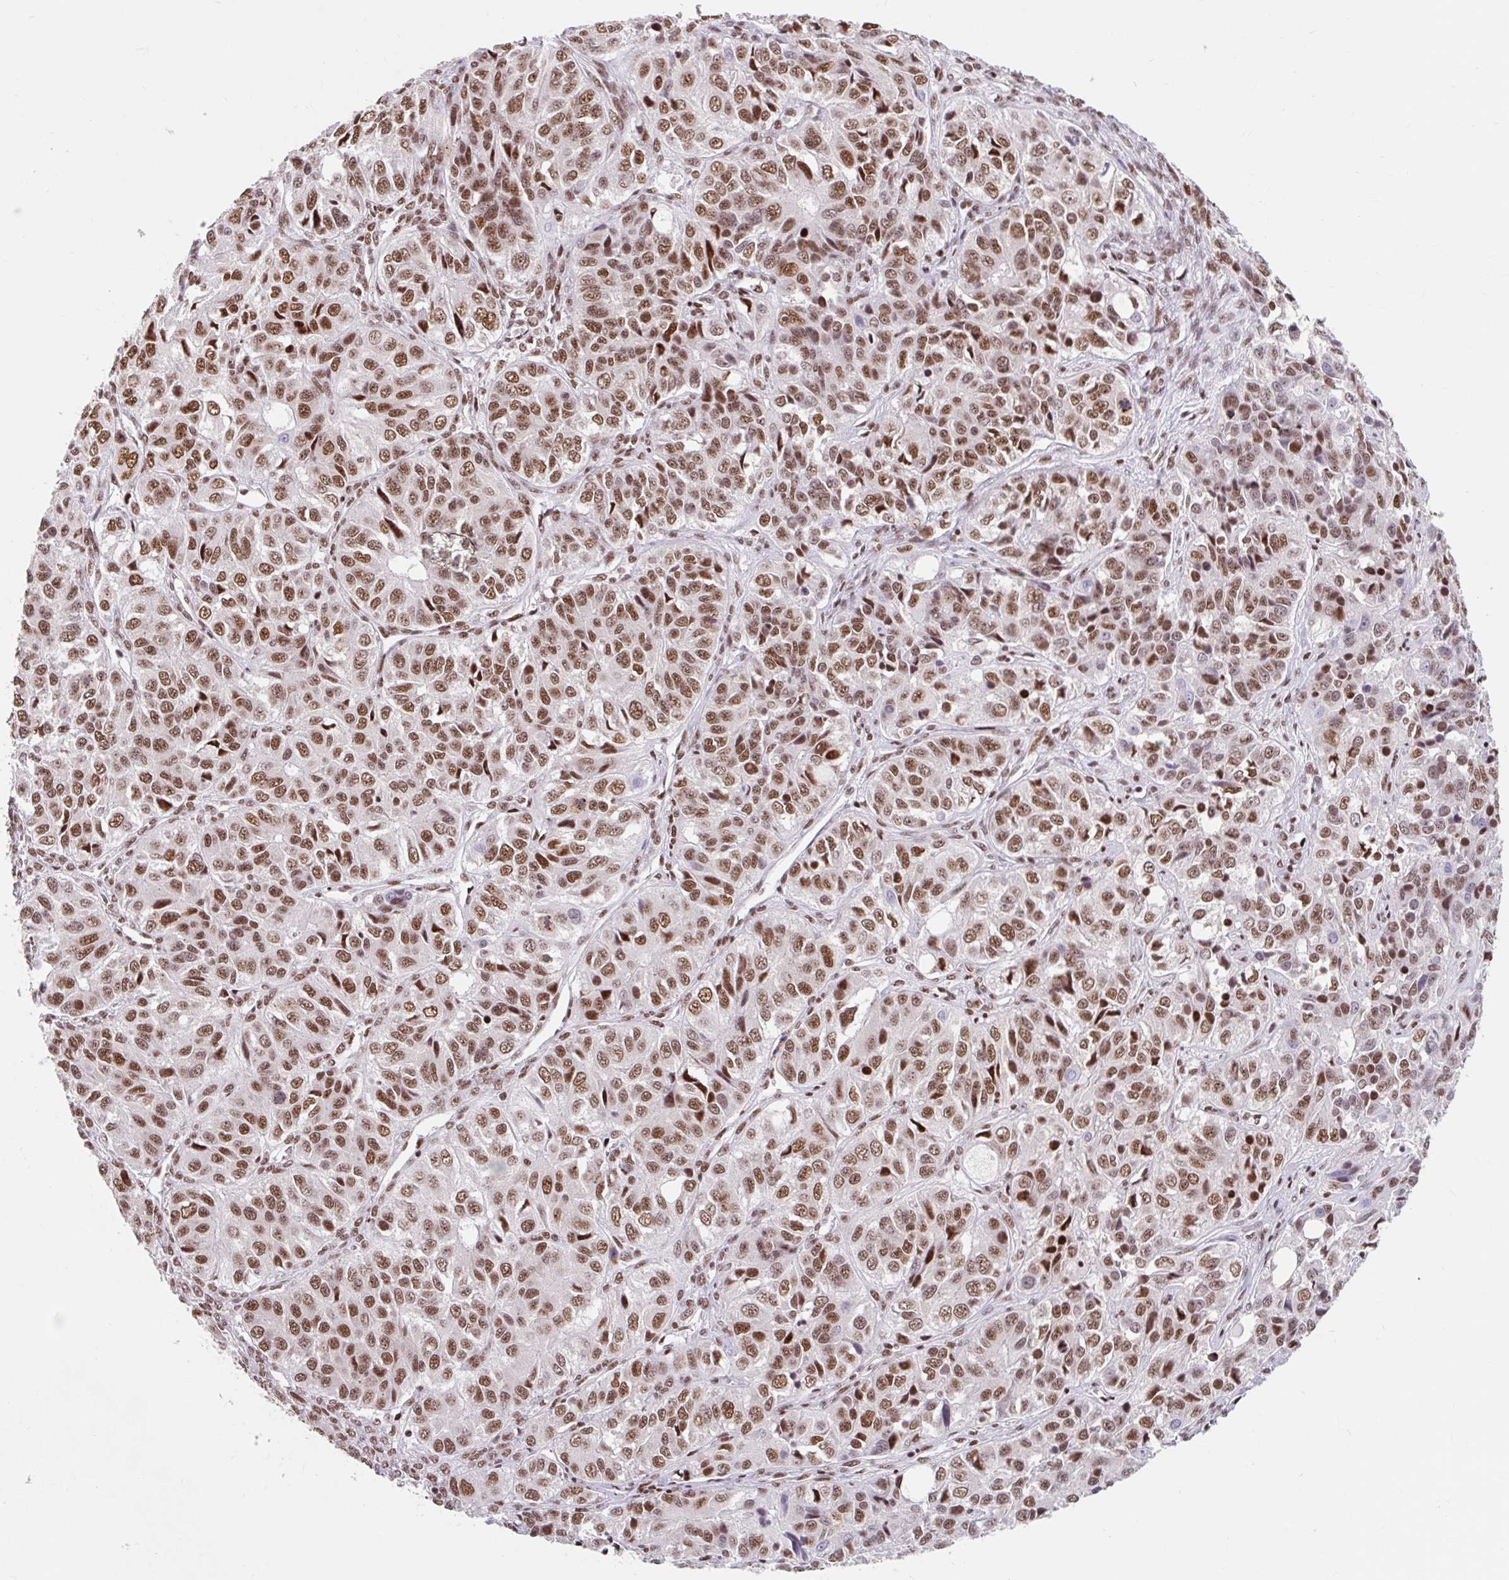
{"staining": {"intensity": "moderate", "quantity": ">75%", "location": "nuclear"}, "tissue": "ovarian cancer", "cell_type": "Tumor cells", "image_type": "cancer", "snomed": [{"axis": "morphology", "description": "Carcinoma, endometroid"}, {"axis": "topography", "description": "Ovary"}], "caption": "A brown stain shows moderate nuclear positivity of a protein in human ovarian endometroid carcinoma tumor cells. (DAB (3,3'-diaminobenzidine) = brown stain, brightfield microscopy at high magnification).", "gene": "SRSF10", "patient": {"sex": "female", "age": 51}}